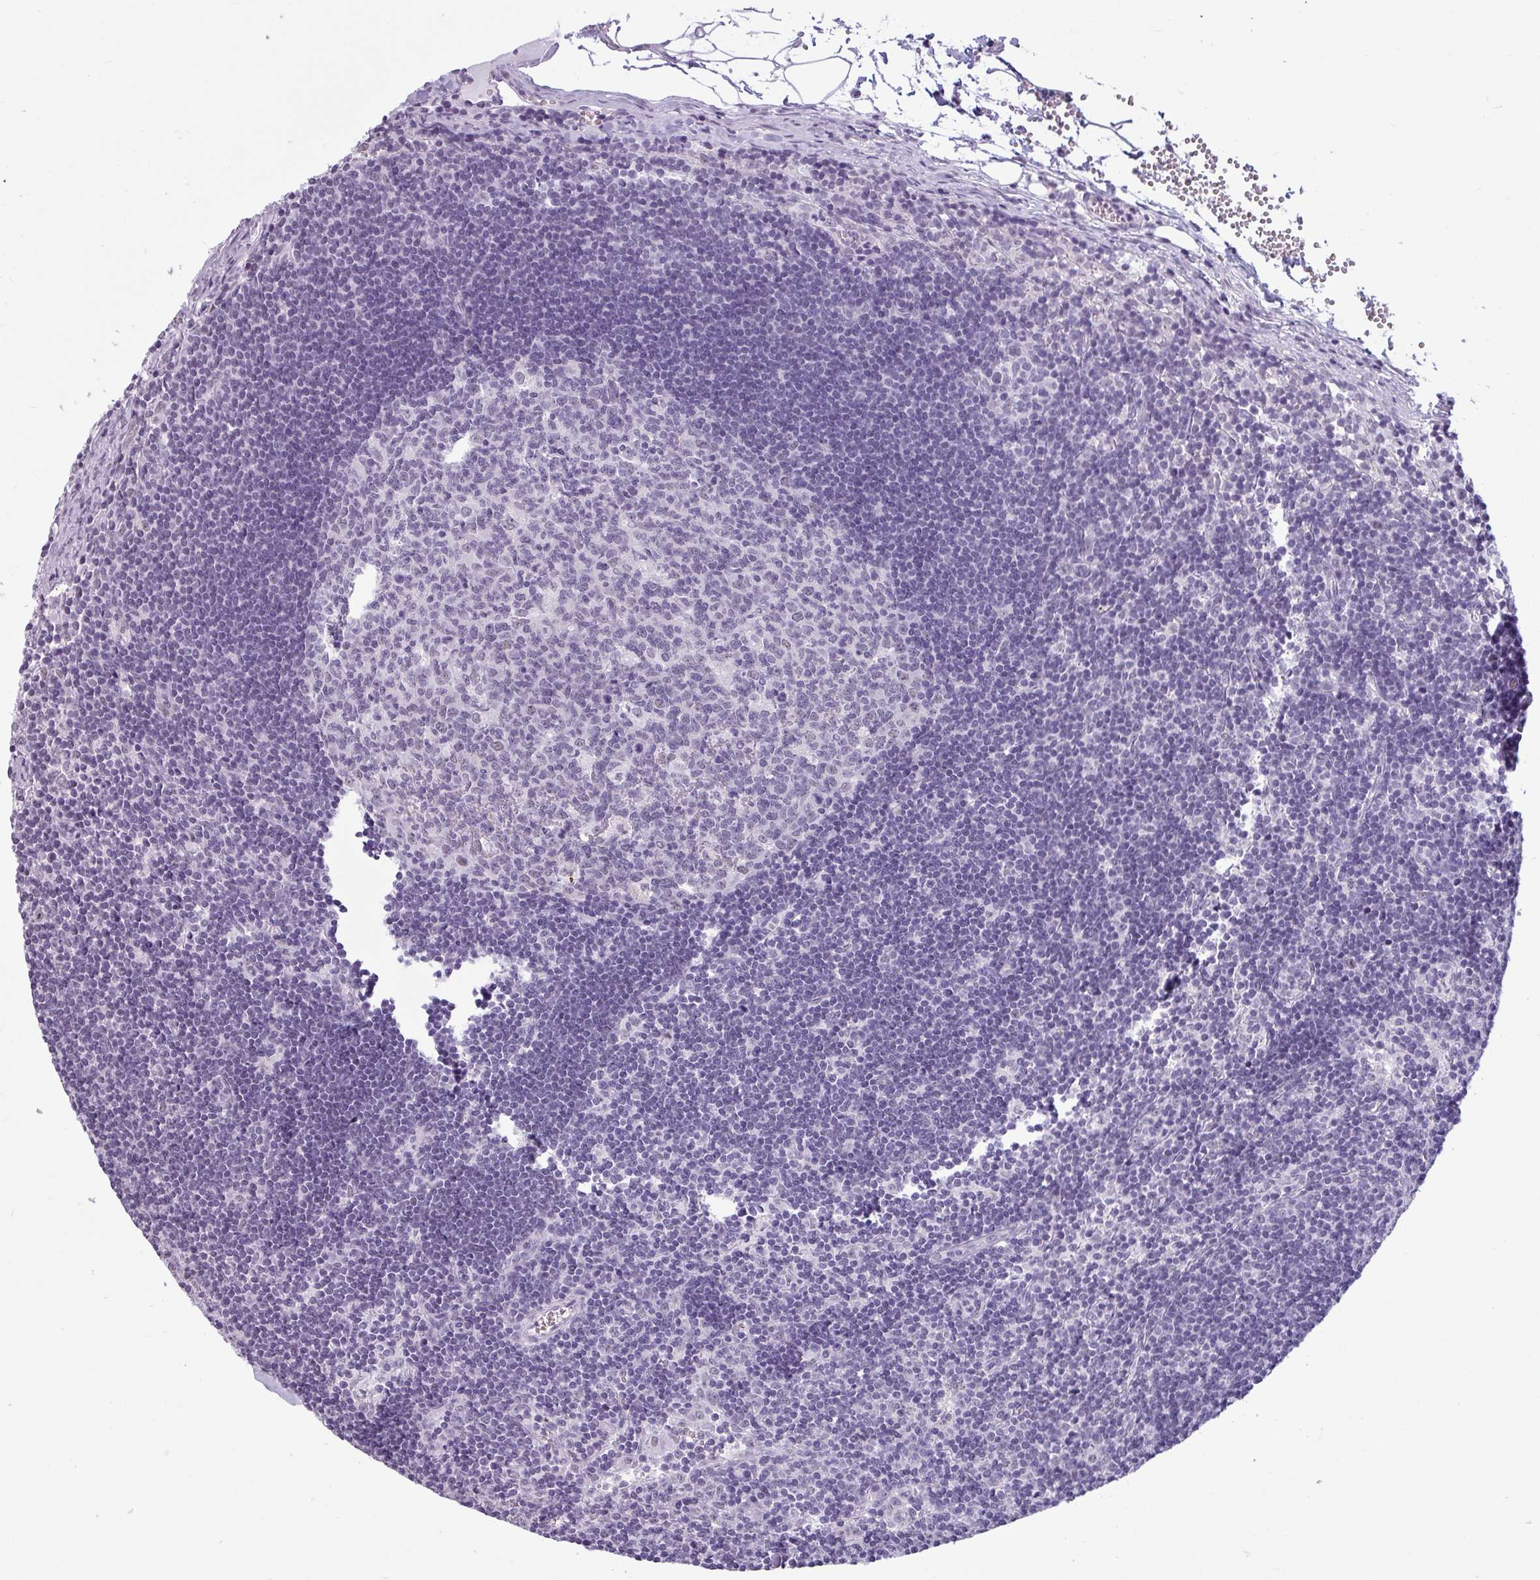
{"staining": {"intensity": "negative", "quantity": "none", "location": "none"}, "tissue": "lymph node", "cell_type": "Germinal center cells", "image_type": "normal", "snomed": [{"axis": "morphology", "description": "Normal tissue, NOS"}, {"axis": "topography", "description": "Lymph node"}], "caption": "Micrograph shows no significant protein expression in germinal center cells of benign lymph node. (DAB (3,3'-diaminobenzidine) IHC, high magnification).", "gene": "SRGAP1", "patient": {"sex": "female", "age": 29}}